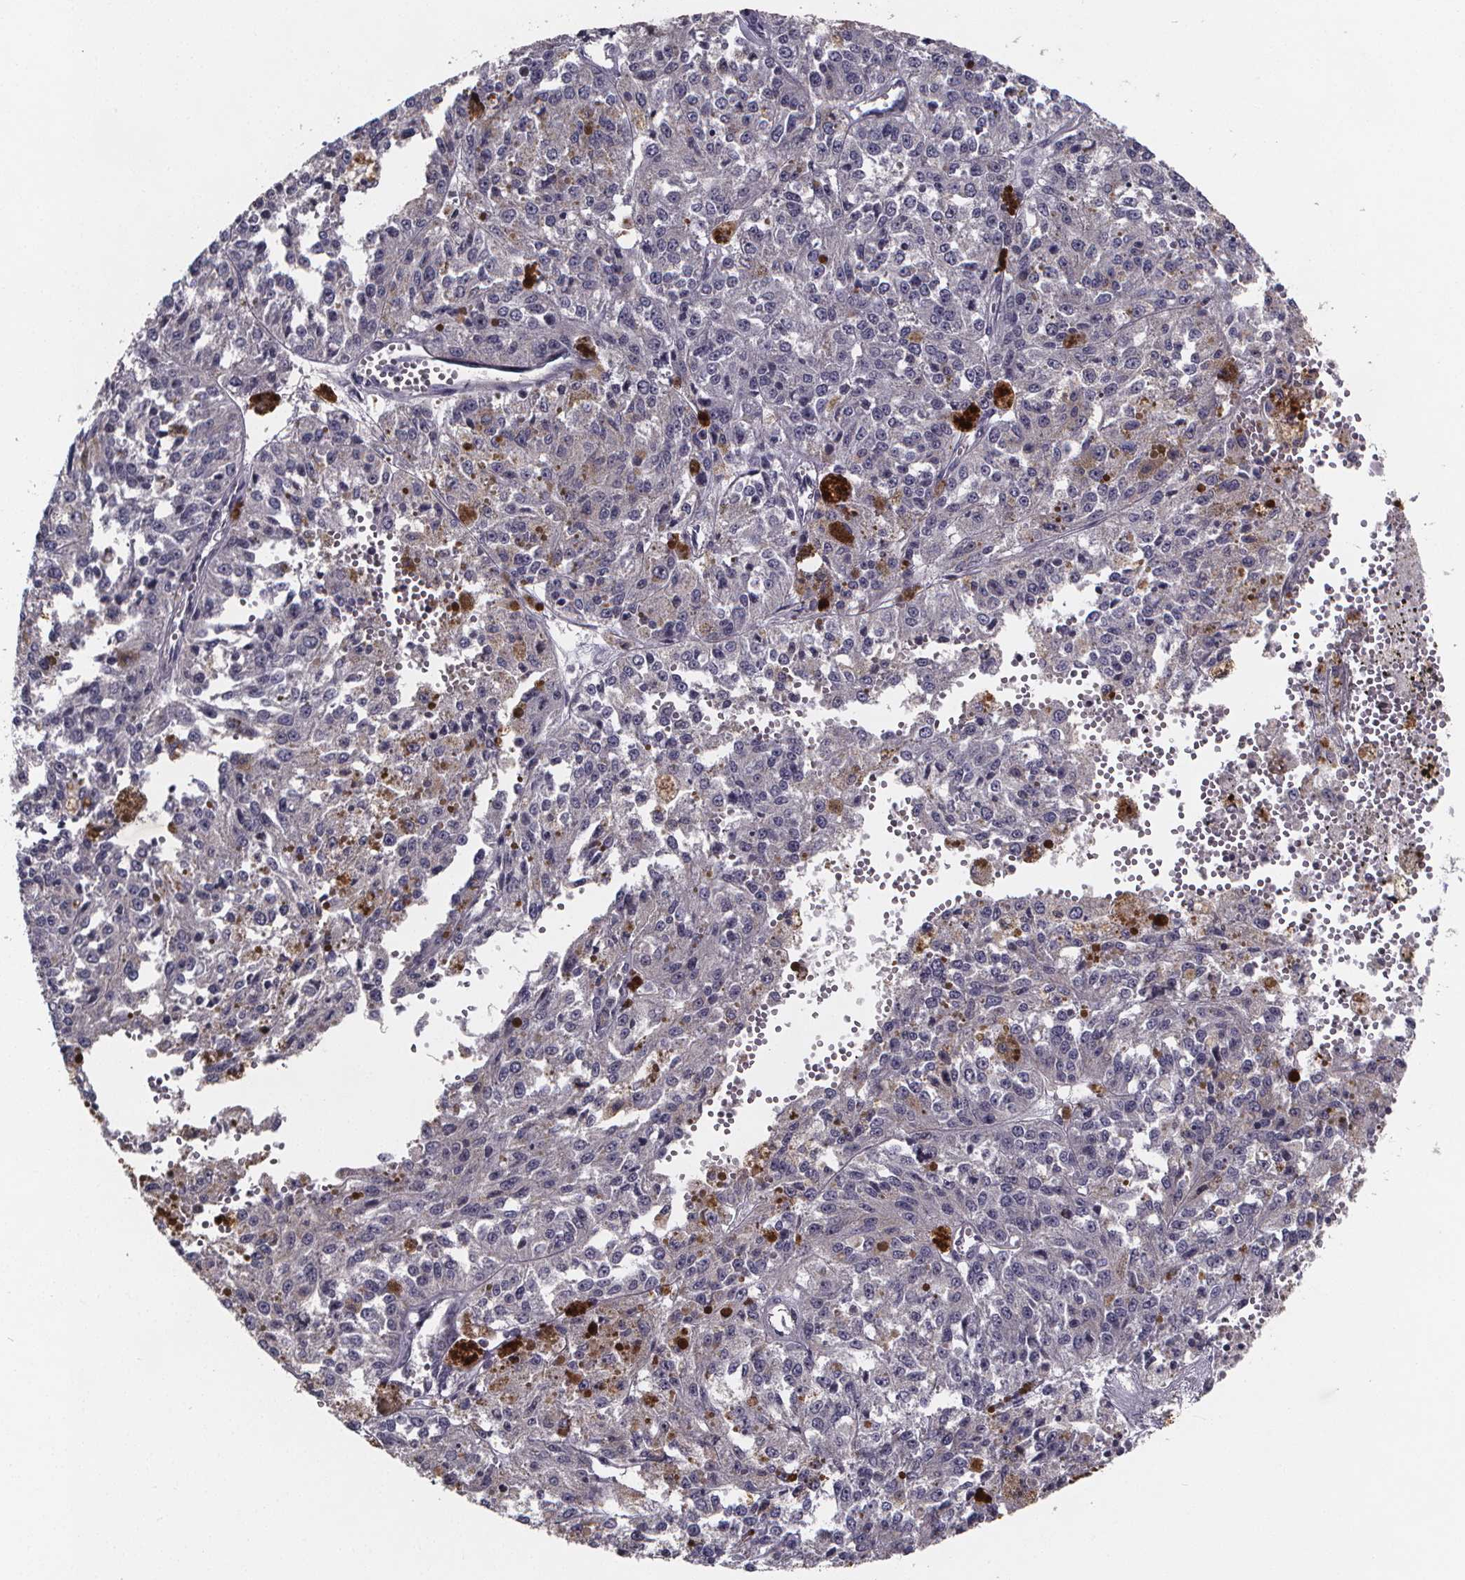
{"staining": {"intensity": "negative", "quantity": "none", "location": "none"}, "tissue": "melanoma", "cell_type": "Tumor cells", "image_type": "cancer", "snomed": [{"axis": "morphology", "description": "Malignant melanoma, Metastatic site"}, {"axis": "topography", "description": "Lymph node"}], "caption": "Tumor cells are negative for brown protein staining in melanoma.", "gene": "FBXW2", "patient": {"sex": "female", "age": 64}}